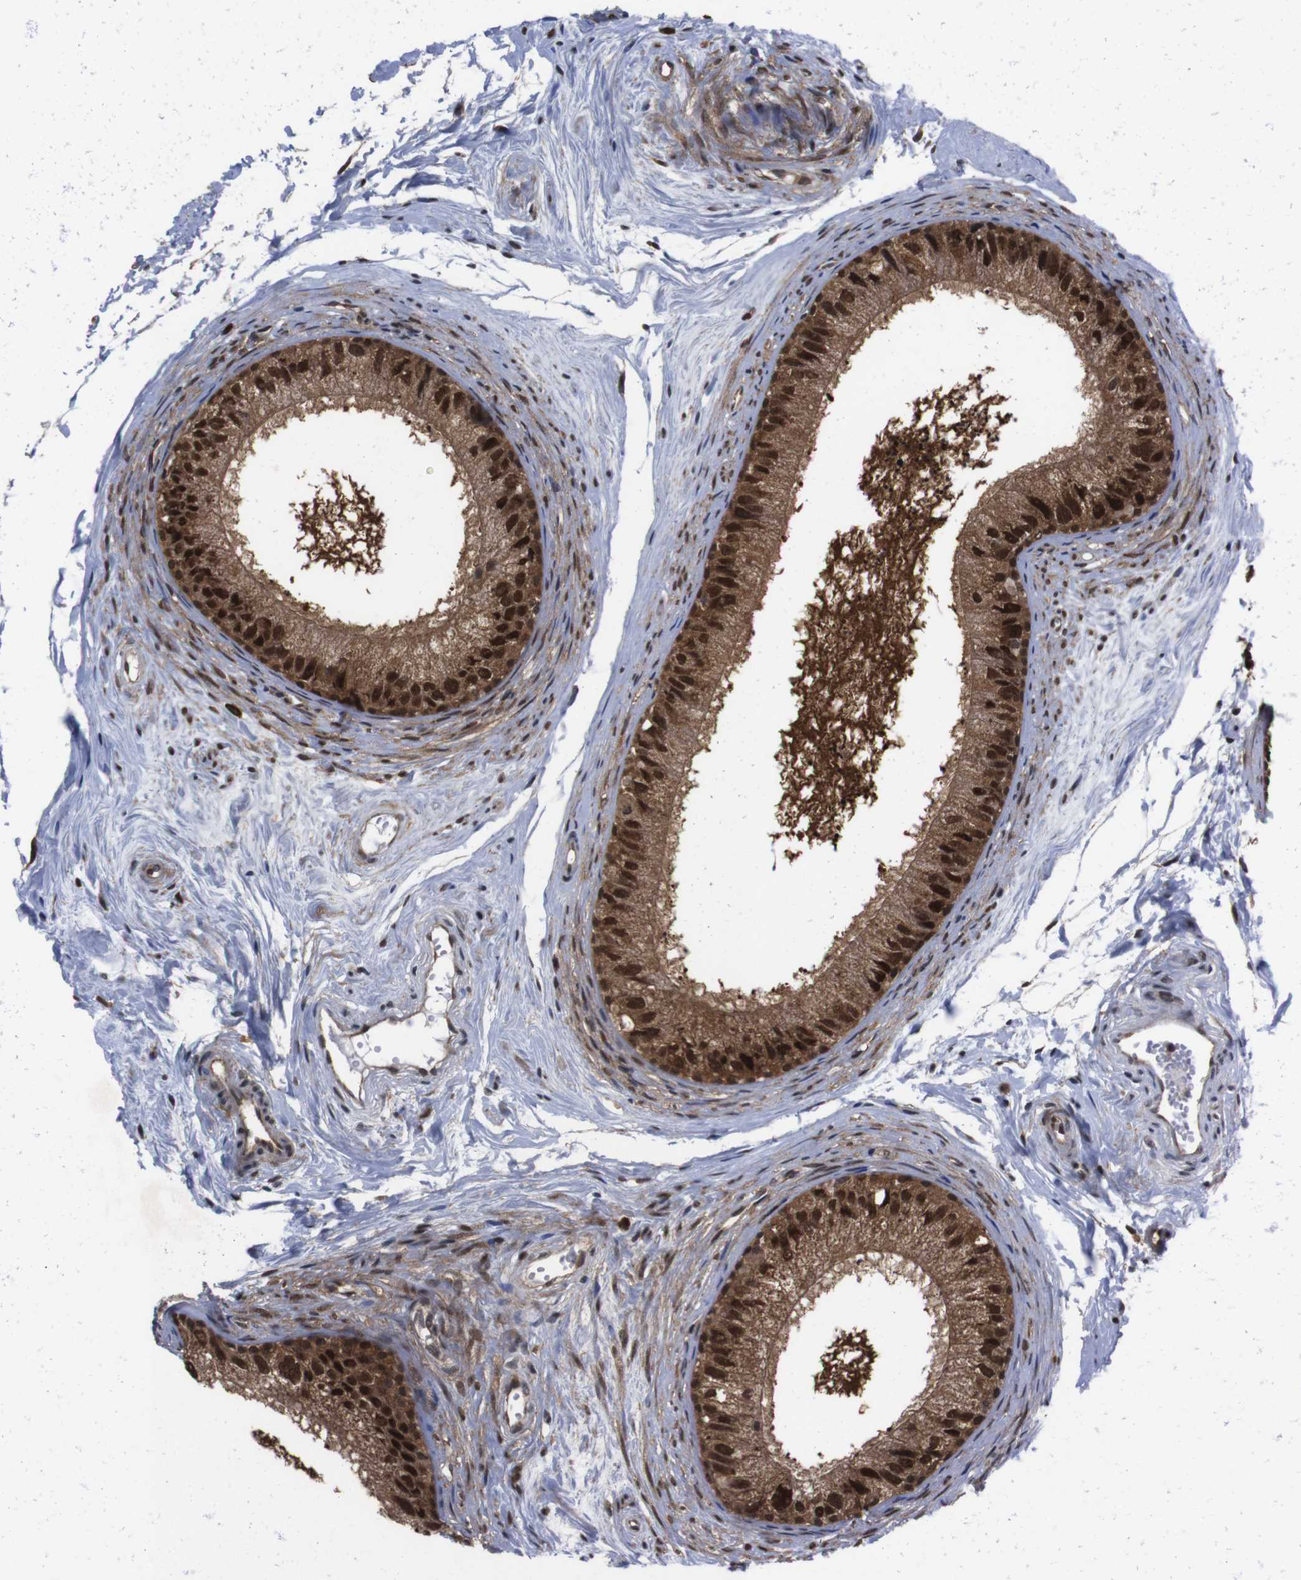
{"staining": {"intensity": "strong", "quantity": ">75%", "location": "cytoplasmic/membranous,nuclear"}, "tissue": "epididymis", "cell_type": "Glandular cells", "image_type": "normal", "snomed": [{"axis": "morphology", "description": "Normal tissue, NOS"}, {"axis": "topography", "description": "Epididymis"}], "caption": "A photomicrograph of human epididymis stained for a protein displays strong cytoplasmic/membranous,nuclear brown staining in glandular cells. Using DAB (3,3'-diaminobenzidine) (brown) and hematoxylin (blue) stains, captured at high magnification using brightfield microscopy.", "gene": "UBQLN2", "patient": {"sex": "male", "age": 56}}